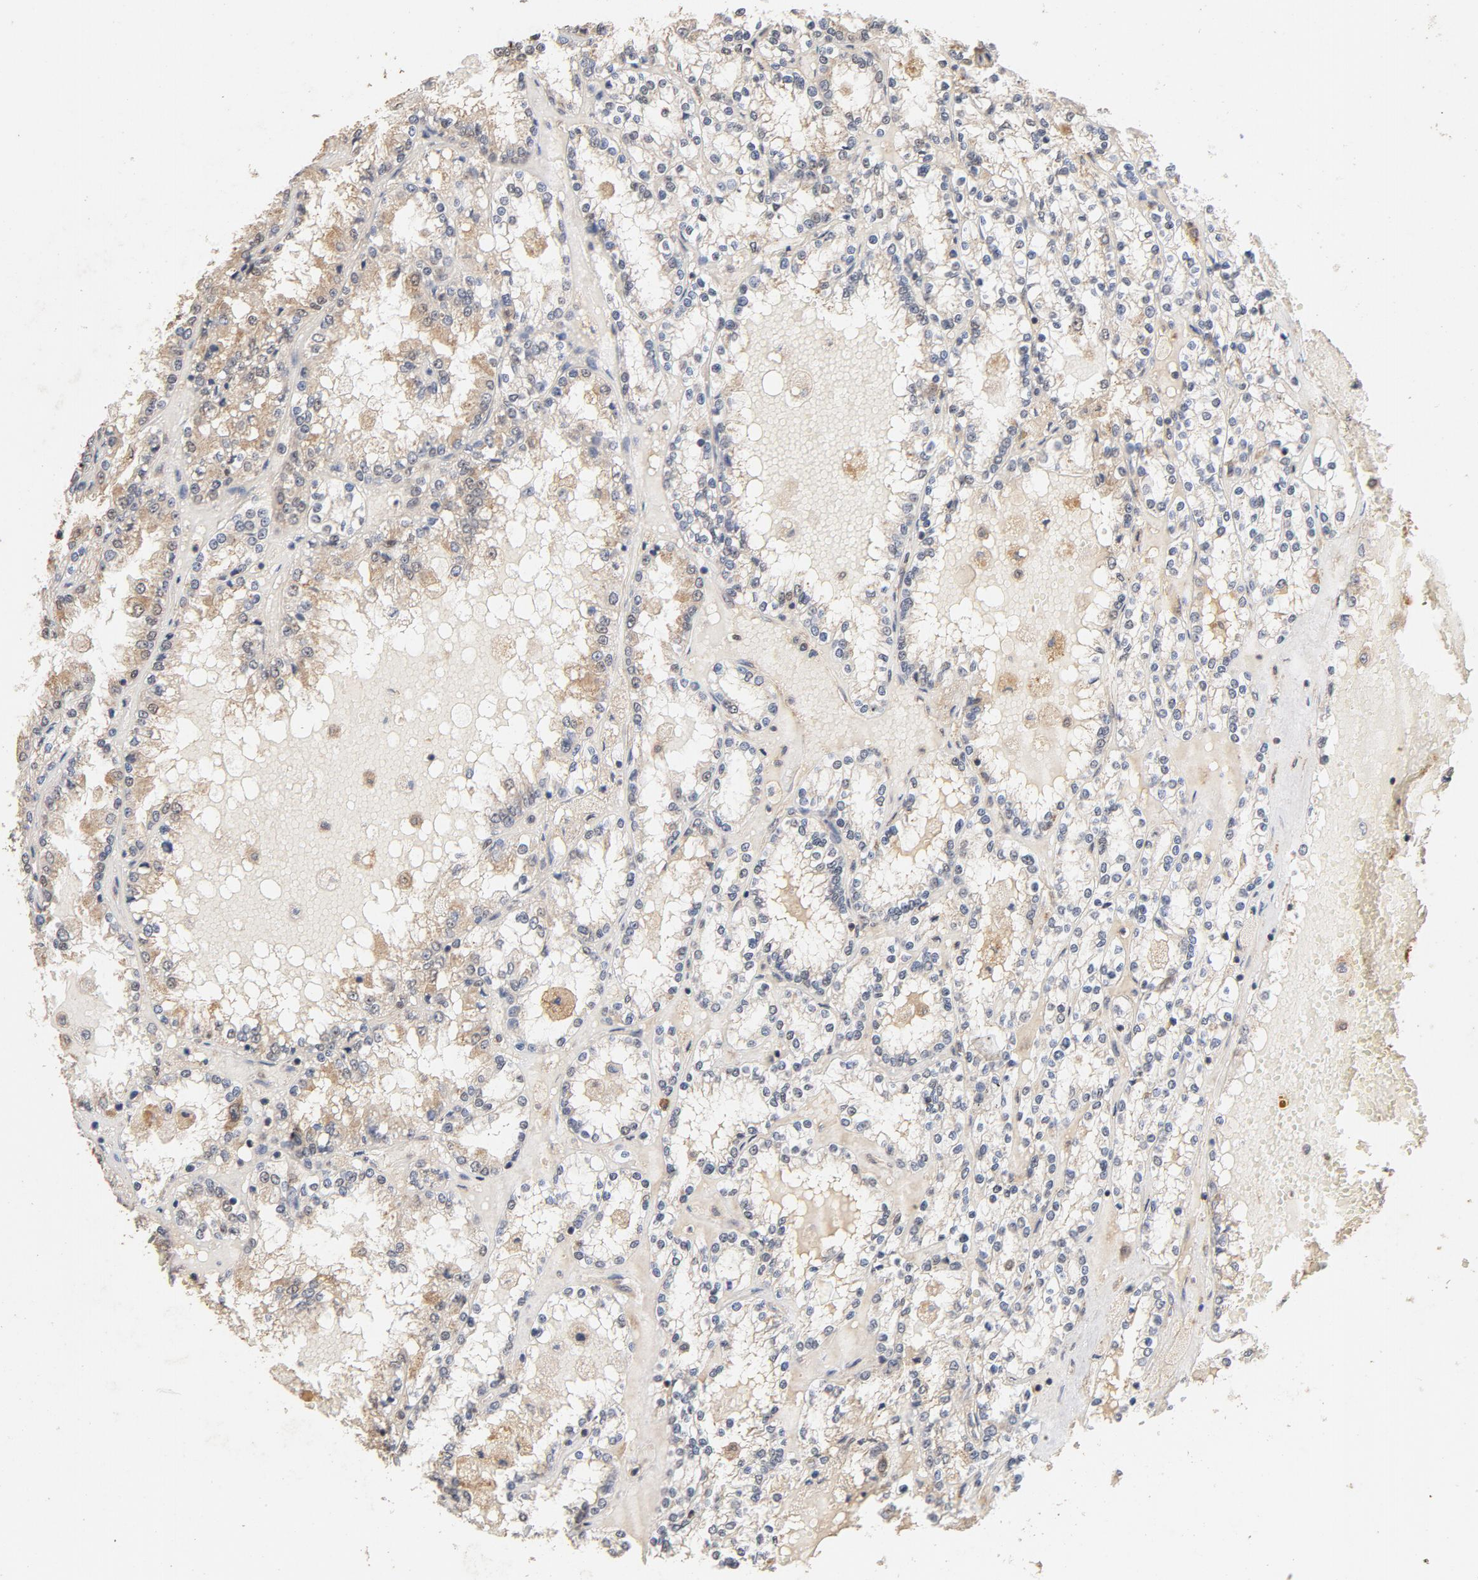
{"staining": {"intensity": "moderate", "quantity": ">75%", "location": "cytoplasmic/membranous"}, "tissue": "renal cancer", "cell_type": "Tumor cells", "image_type": "cancer", "snomed": [{"axis": "morphology", "description": "Adenocarcinoma, NOS"}, {"axis": "topography", "description": "Kidney"}], "caption": "A histopathology image of human renal cancer (adenocarcinoma) stained for a protein demonstrates moderate cytoplasmic/membranous brown staining in tumor cells.", "gene": "DDX6", "patient": {"sex": "female", "age": 56}}